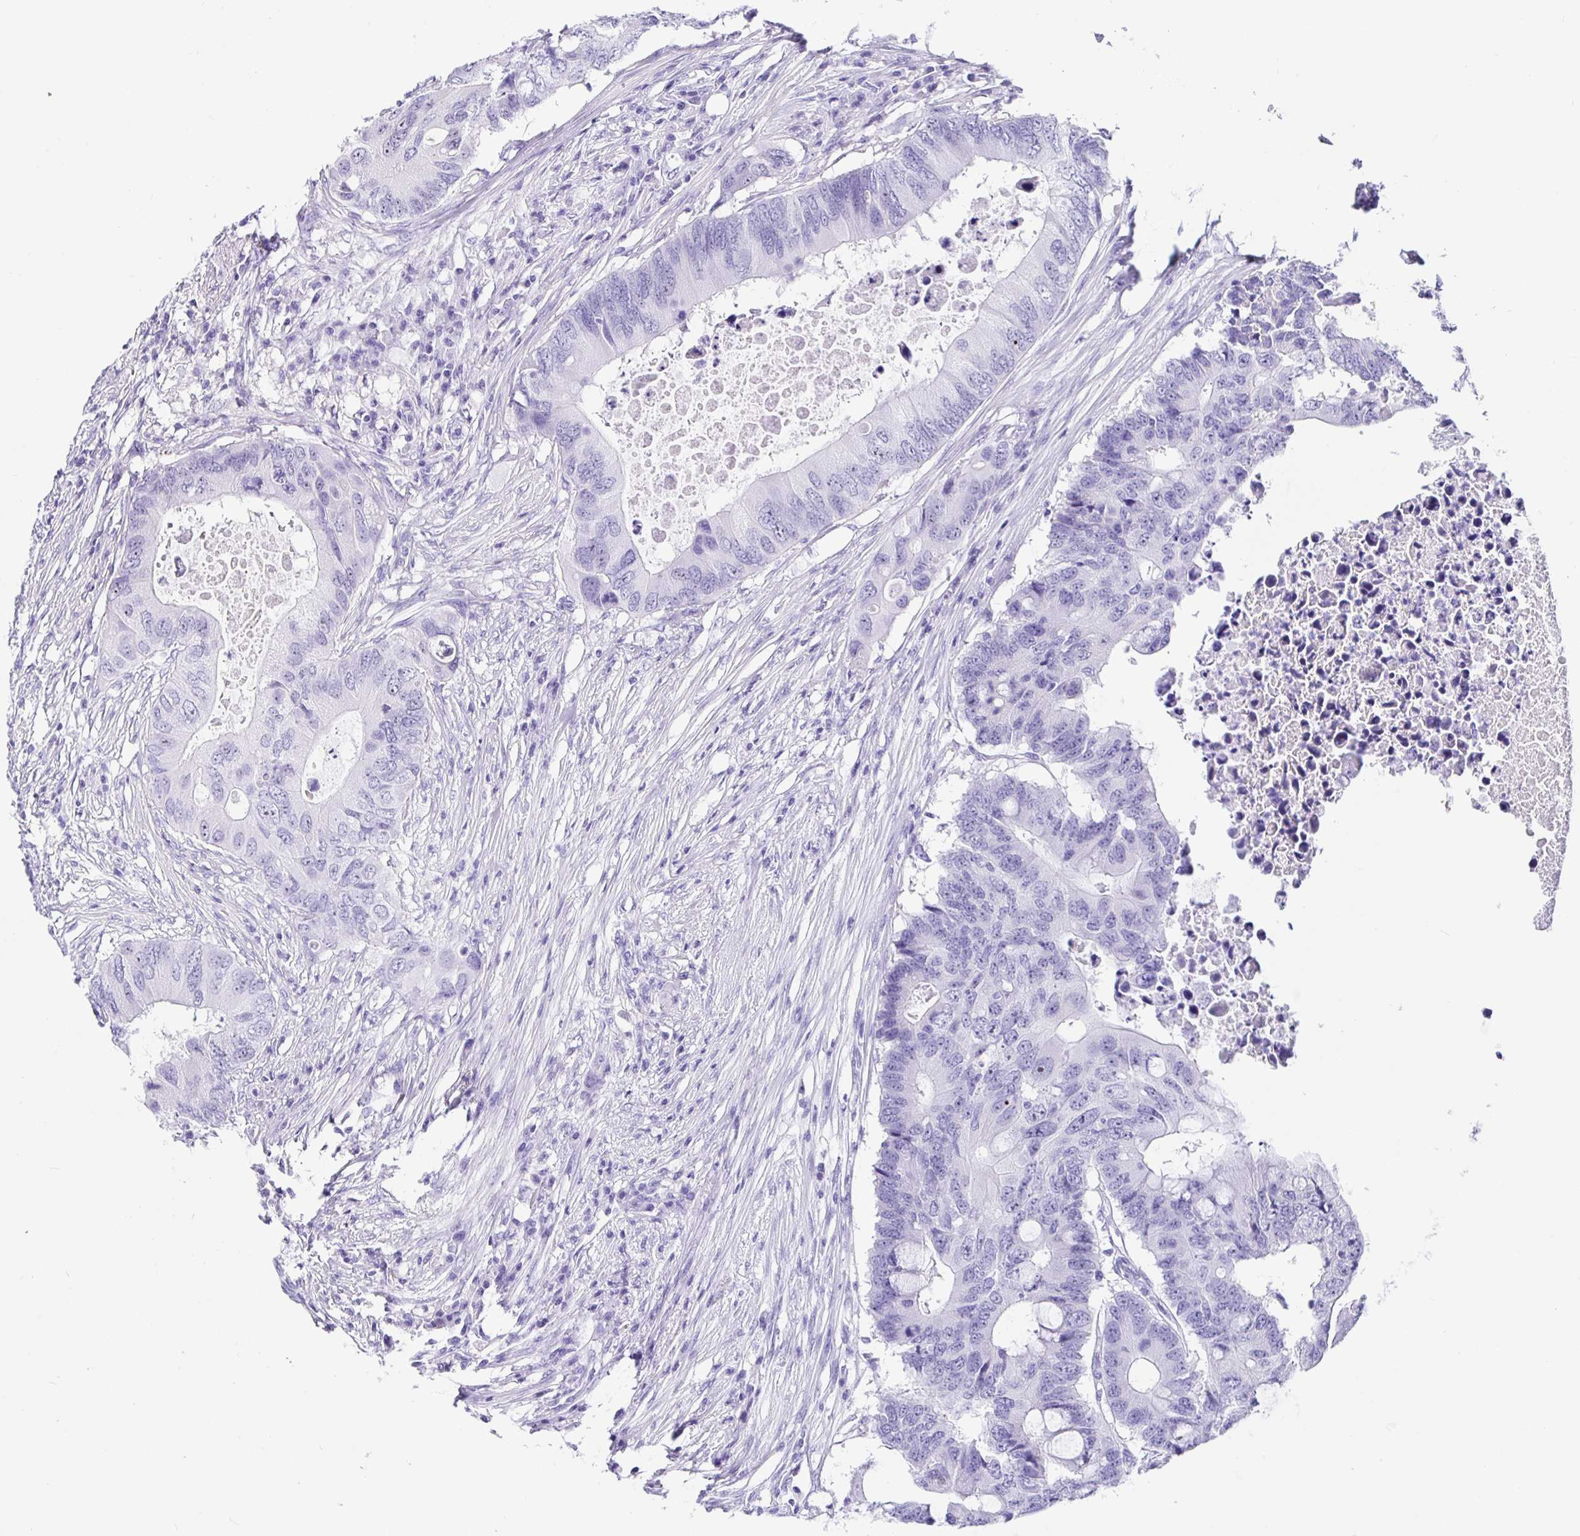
{"staining": {"intensity": "negative", "quantity": "none", "location": "none"}, "tissue": "colorectal cancer", "cell_type": "Tumor cells", "image_type": "cancer", "snomed": [{"axis": "morphology", "description": "Adenocarcinoma, NOS"}, {"axis": "topography", "description": "Colon"}], "caption": "Immunohistochemistry (IHC) of colorectal cancer (adenocarcinoma) displays no staining in tumor cells. Nuclei are stained in blue.", "gene": "PRAMEF19", "patient": {"sex": "male", "age": 71}}